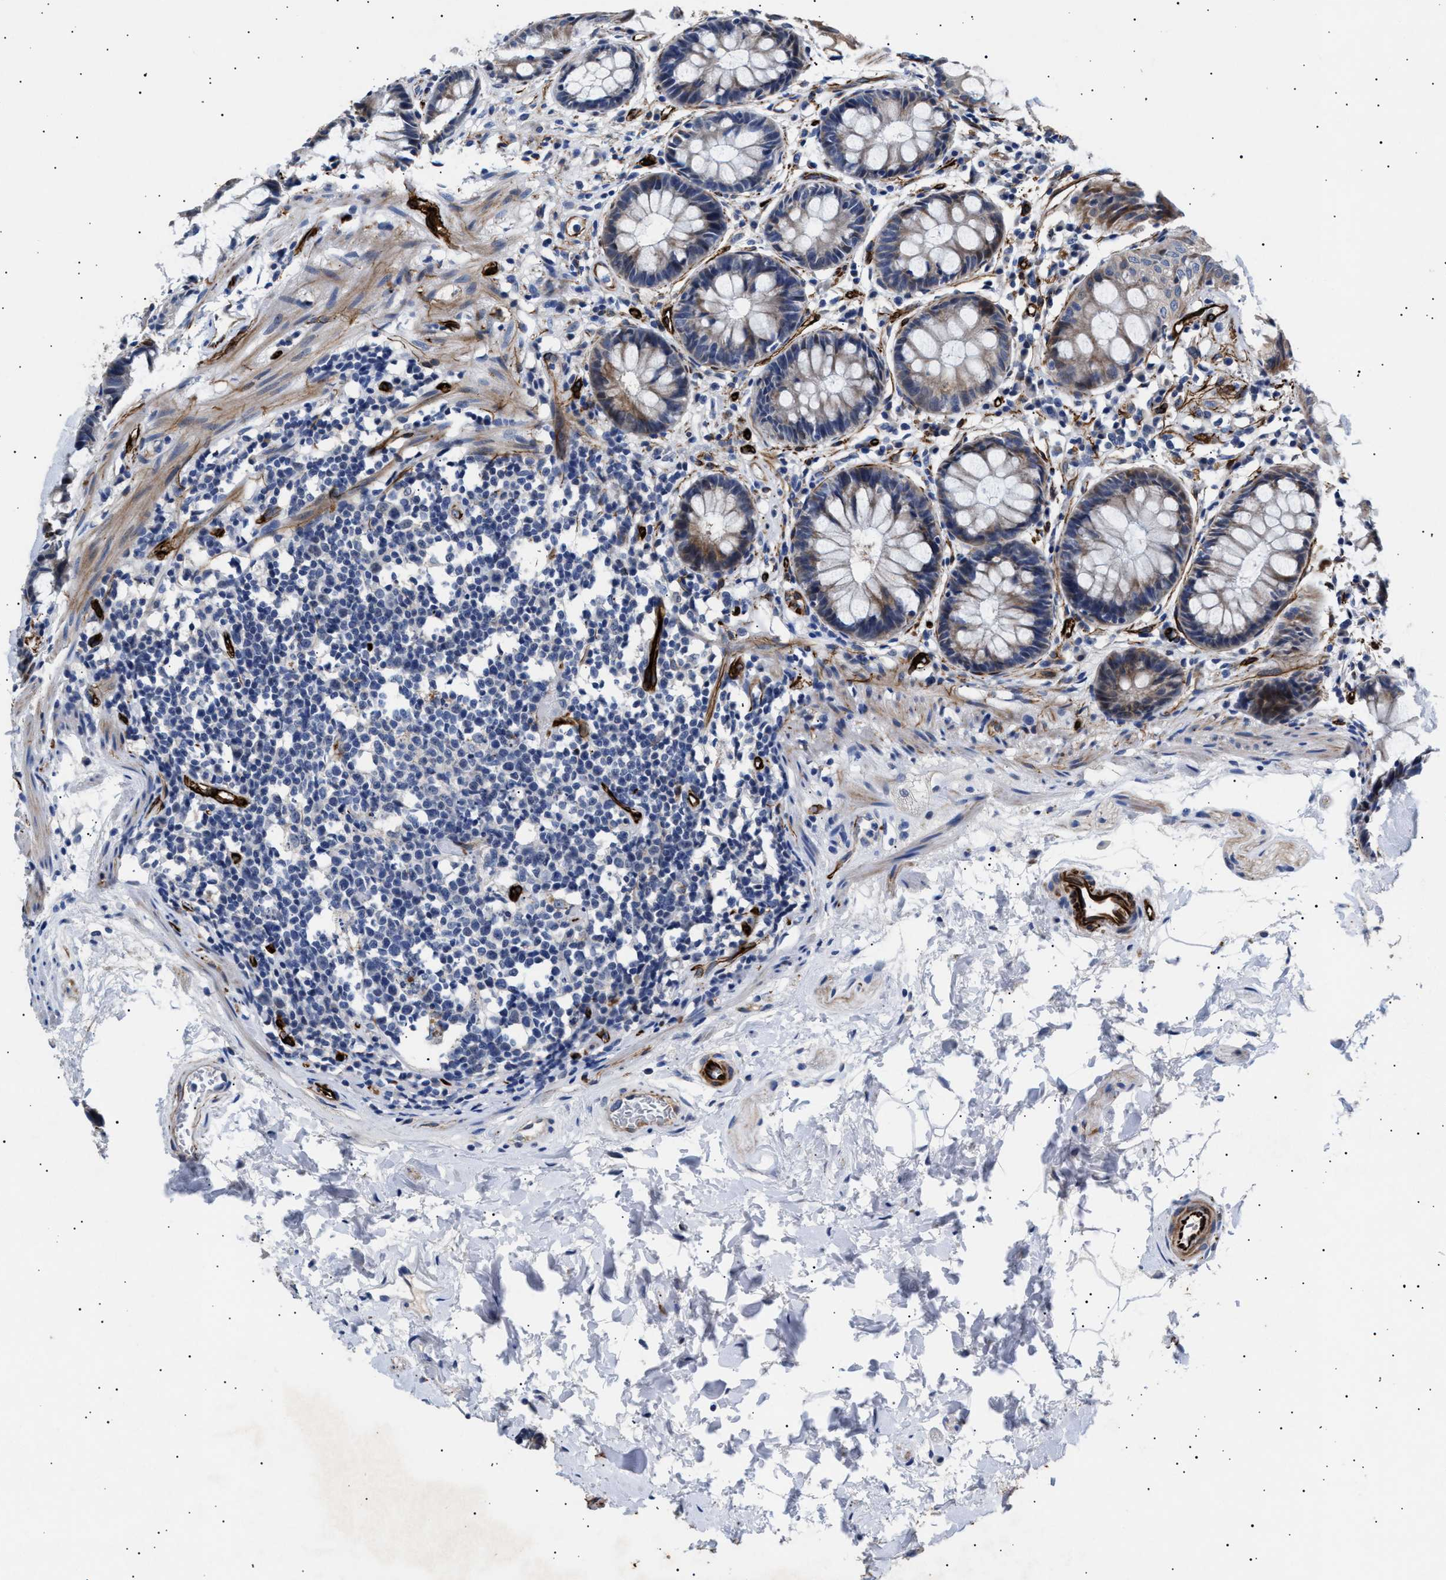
{"staining": {"intensity": "moderate", "quantity": "25%-75%", "location": "cytoplasmic/membranous"}, "tissue": "rectum", "cell_type": "Glandular cells", "image_type": "normal", "snomed": [{"axis": "morphology", "description": "Normal tissue, NOS"}, {"axis": "topography", "description": "Rectum"}], "caption": "Immunohistochemistry (IHC) of benign human rectum displays medium levels of moderate cytoplasmic/membranous expression in approximately 25%-75% of glandular cells. The staining was performed using DAB to visualize the protein expression in brown, while the nuclei were stained in blue with hematoxylin (Magnification: 20x).", "gene": "OLFML2A", "patient": {"sex": "male", "age": 64}}